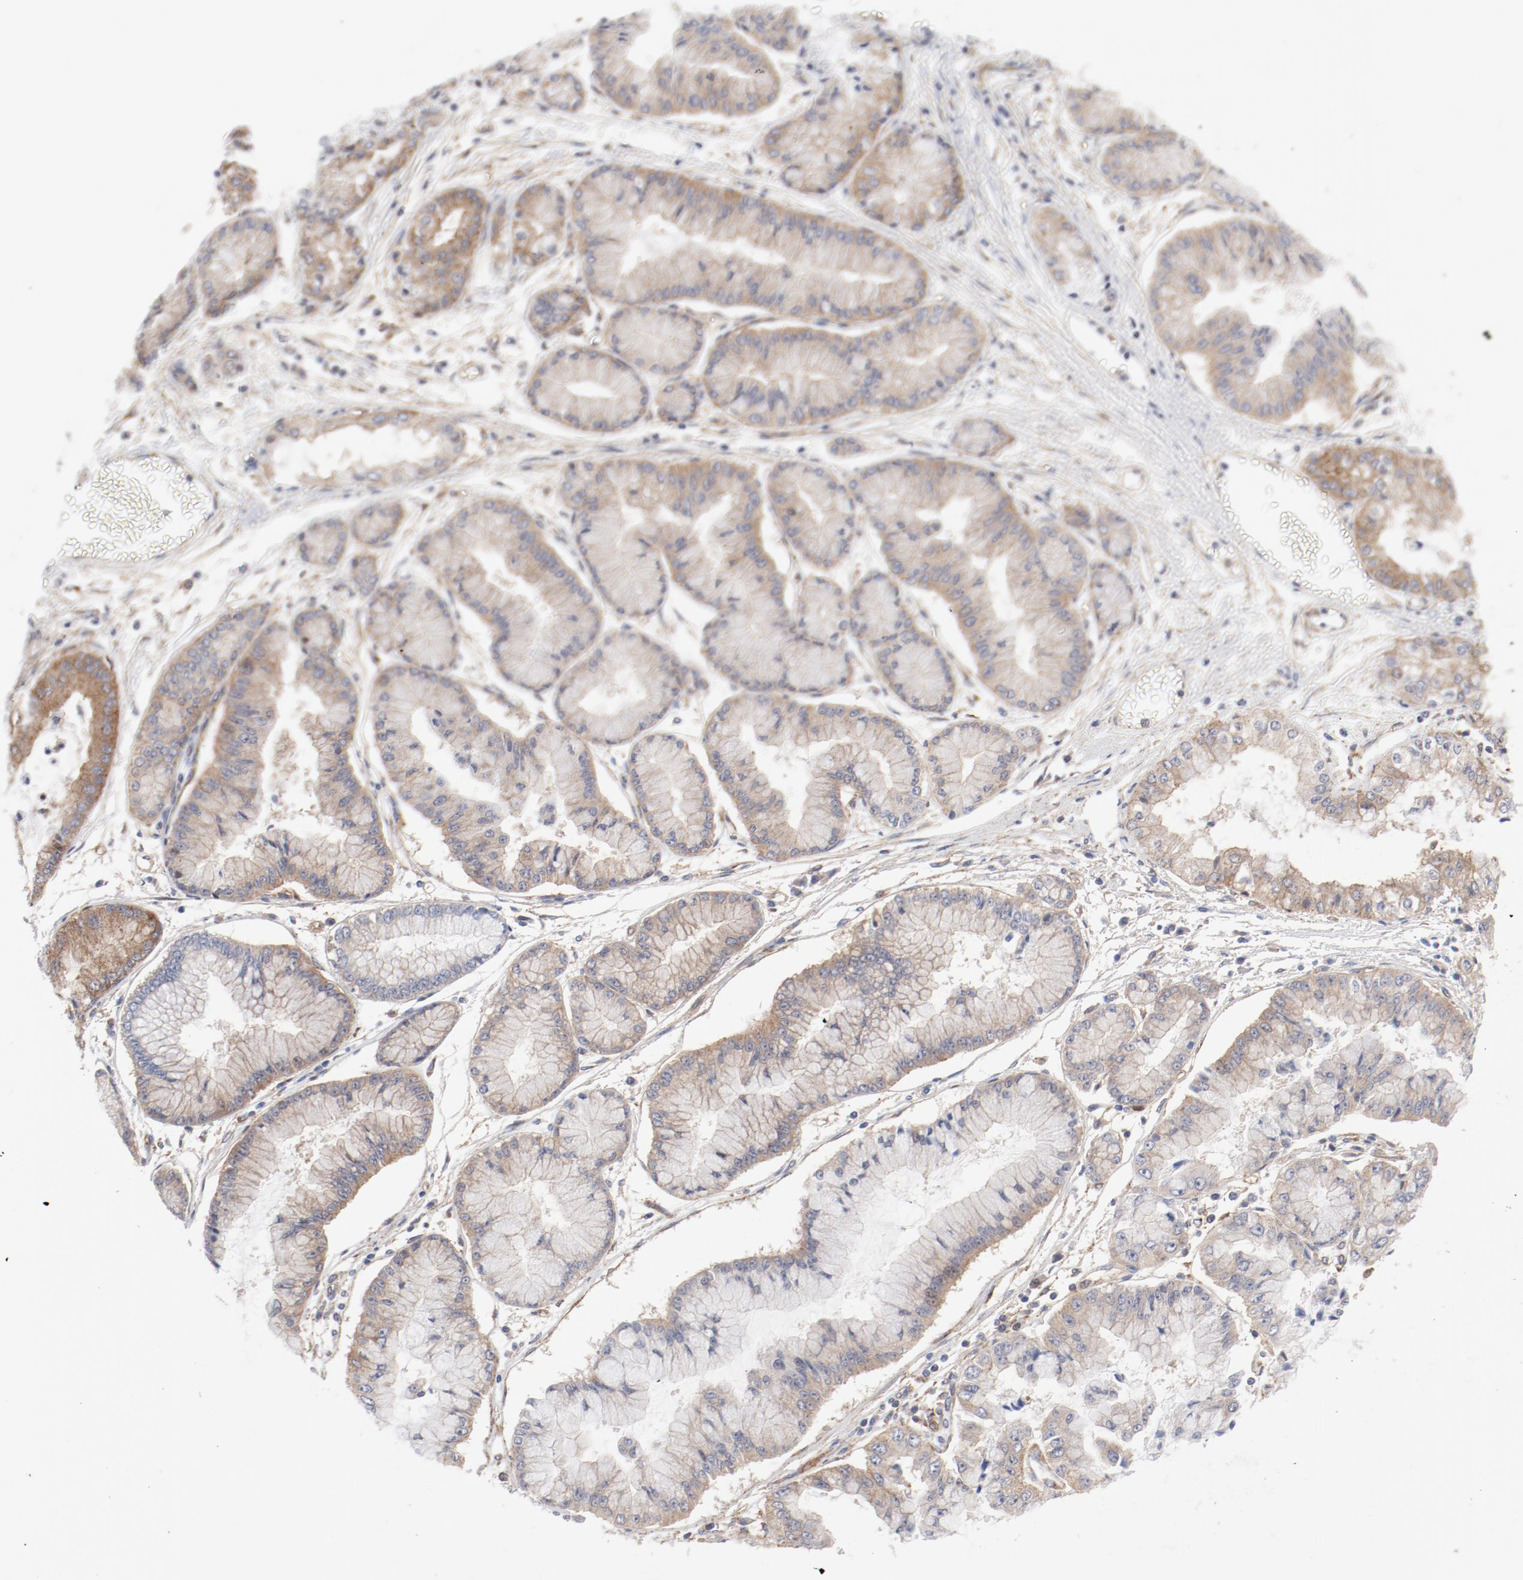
{"staining": {"intensity": "moderate", "quantity": "25%-75%", "location": "cytoplasmic/membranous"}, "tissue": "liver cancer", "cell_type": "Tumor cells", "image_type": "cancer", "snomed": [{"axis": "morphology", "description": "Cholangiocarcinoma"}, {"axis": "topography", "description": "Liver"}], "caption": "A high-resolution photomicrograph shows immunohistochemistry (IHC) staining of liver cancer (cholangiocarcinoma), which shows moderate cytoplasmic/membranous positivity in approximately 25%-75% of tumor cells.", "gene": "AP2A1", "patient": {"sex": "female", "age": 79}}